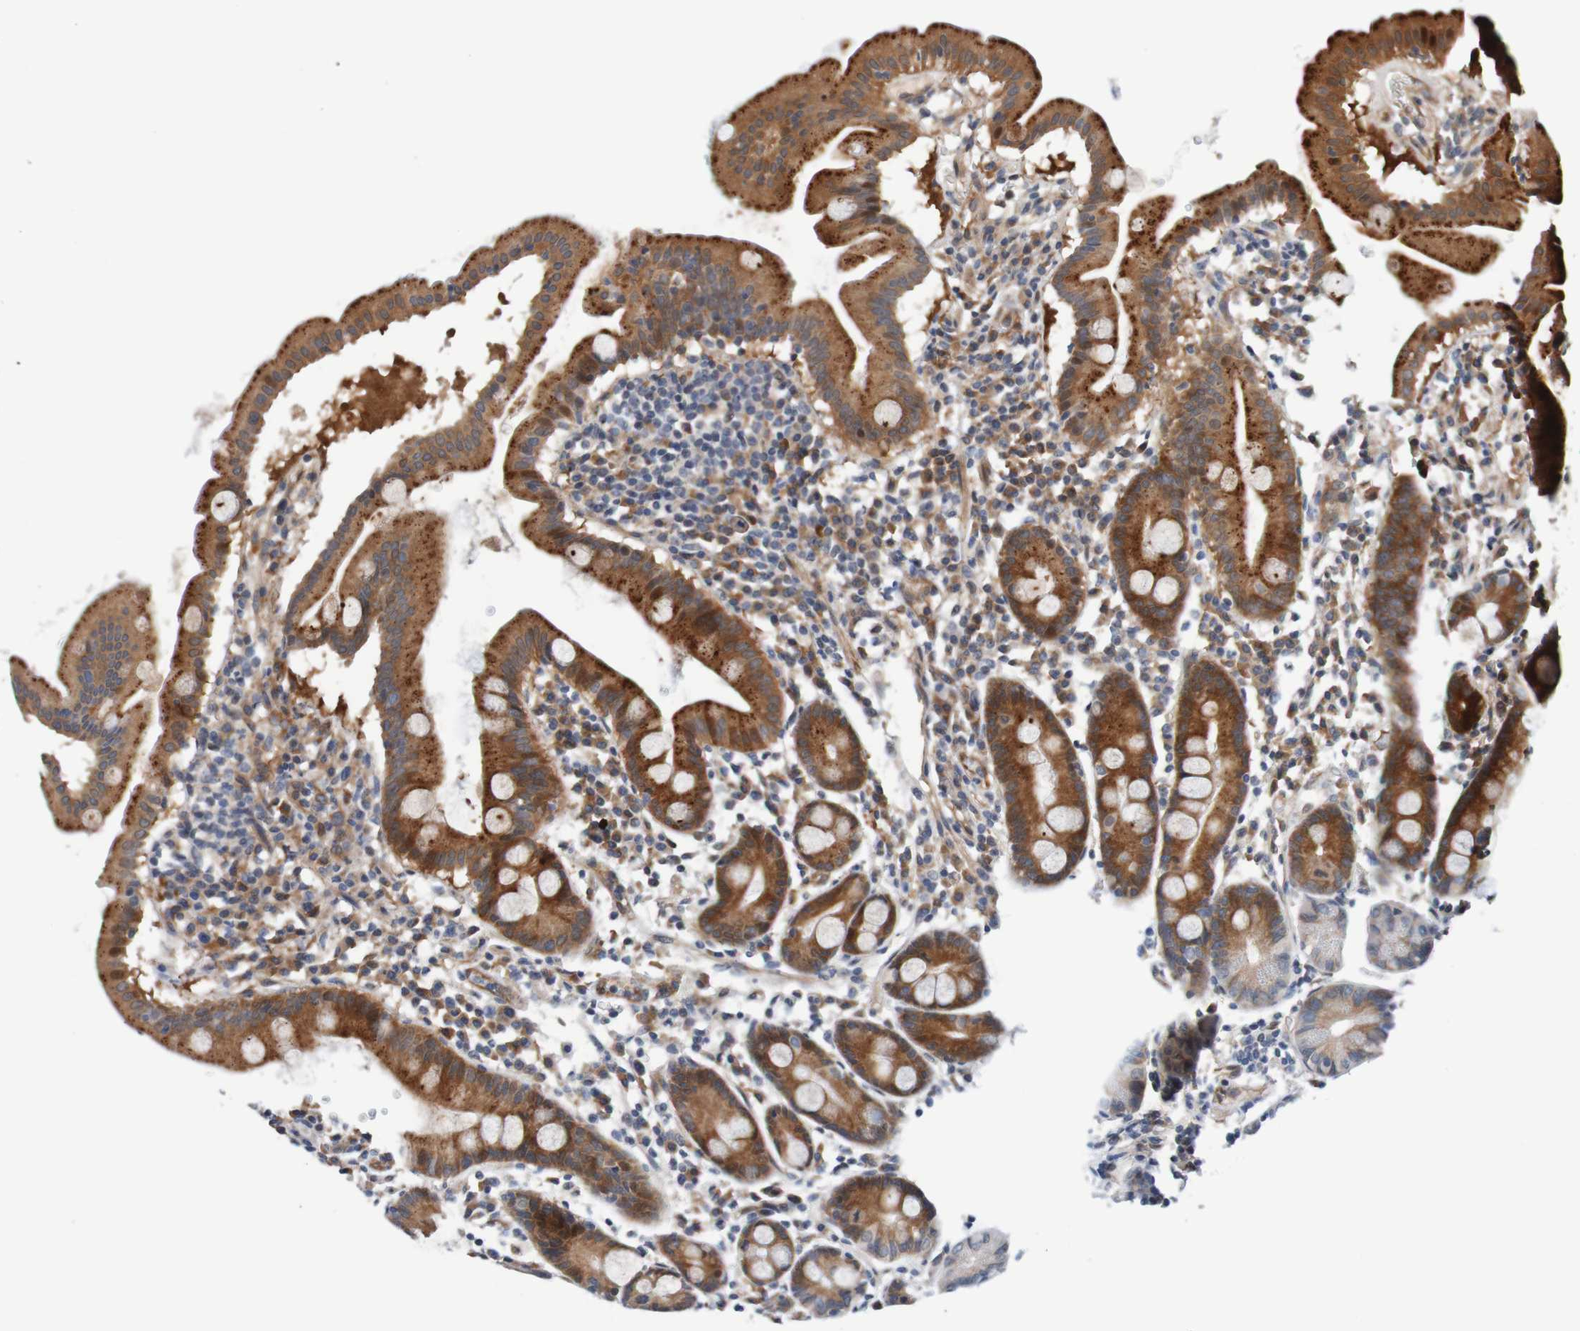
{"staining": {"intensity": "strong", "quantity": ">75%", "location": "cytoplasmic/membranous"}, "tissue": "duodenum", "cell_type": "Glandular cells", "image_type": "normal", "snomed": [{"axis": "morphology", "description": "Normal tissue, NOS"}, {"axis": "topography", "description": "Duodenum"}], "caption": "Immunohistochemistry (IHC) of unremarkable human duodenum displays high levels of strong cytoplasmic/membranous staining in about >75% of glandular cells.", "gene": "CPED1", "patient": {"sex": "male", "age": 50}}